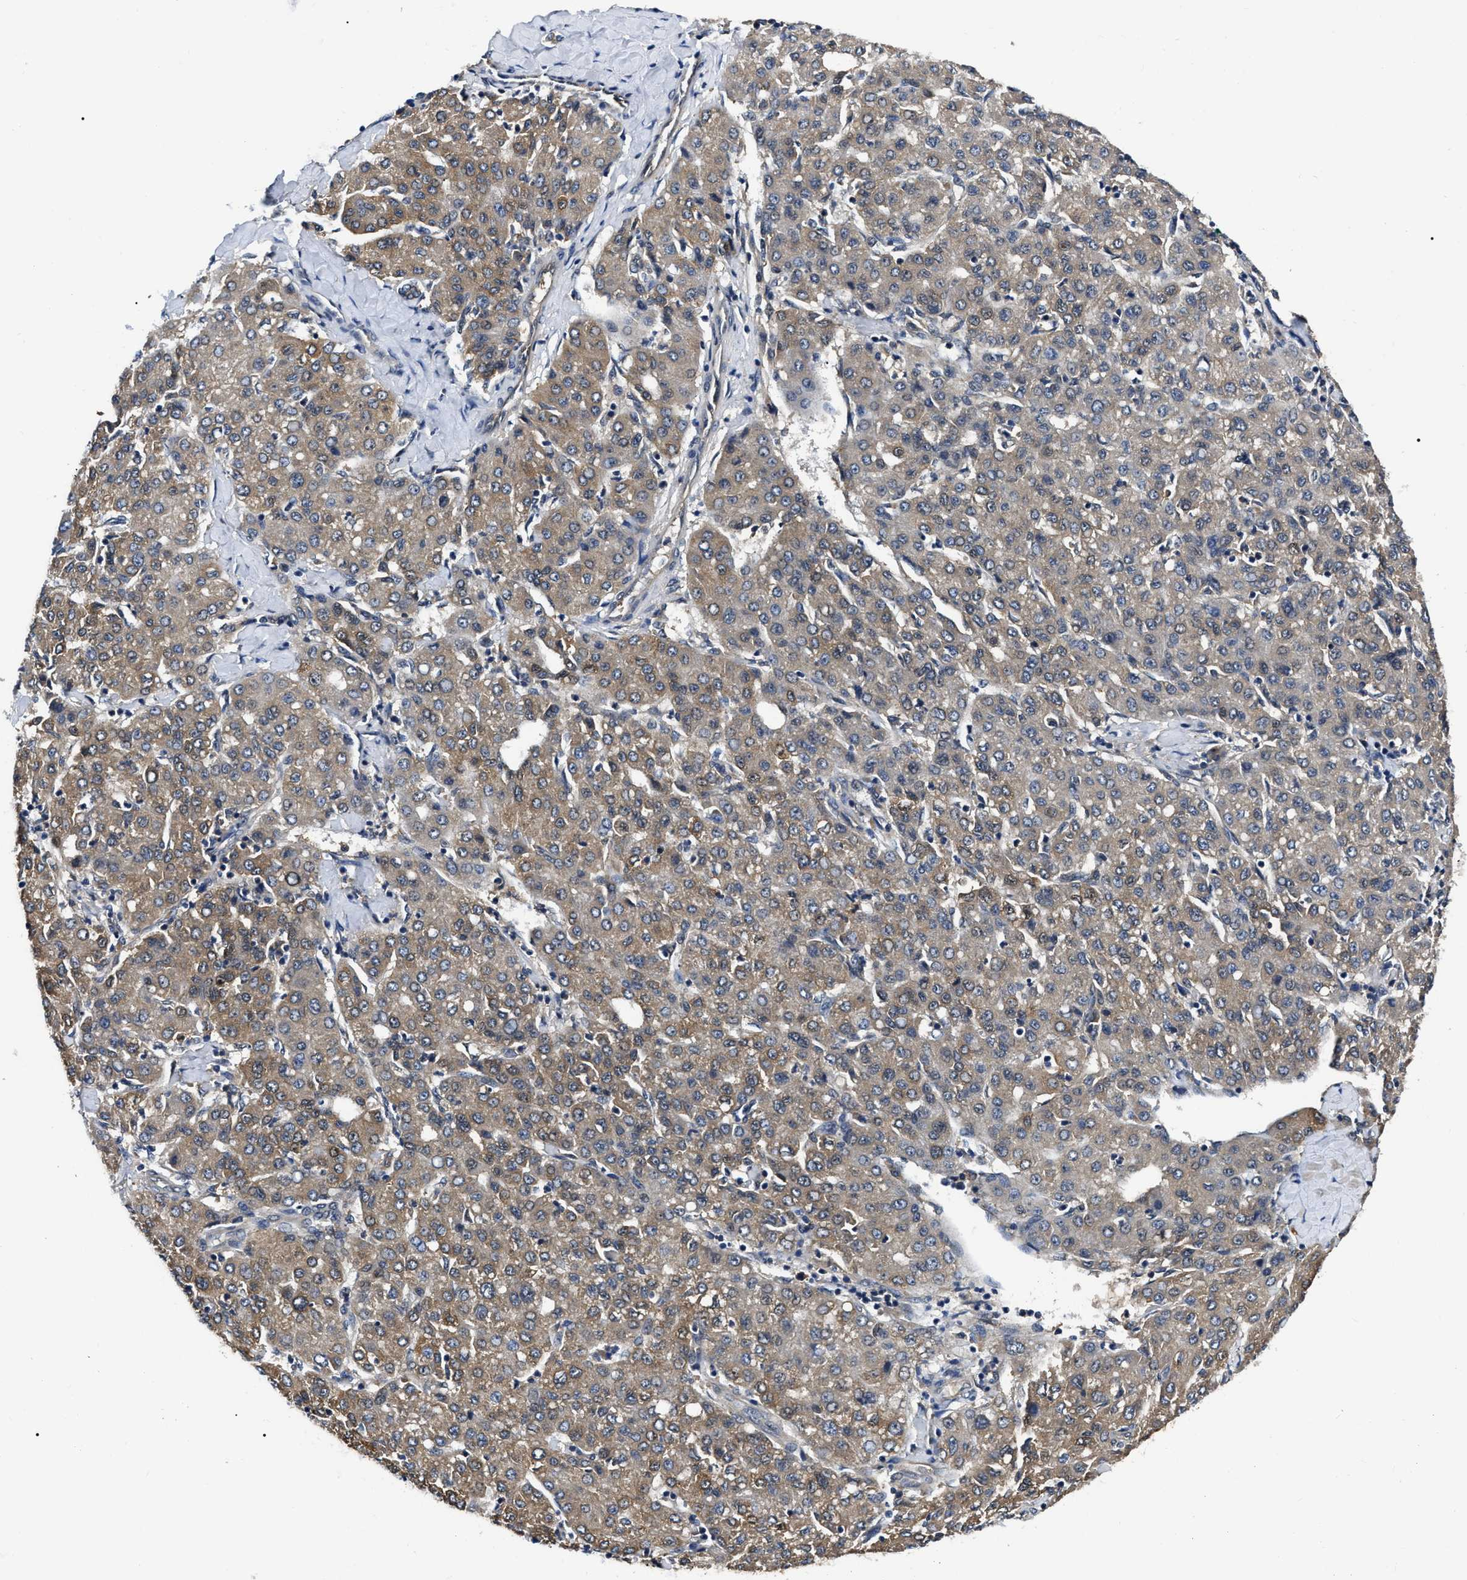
{"staining": {"intensity": "moderate", "quantity": ">75%", "location": "cytoplasmic/membranous"}, "tissue": "liver cancer", "cell_type": "Tumor cells", "image_type": "cancer", "snomed": [{"axis": "morphology", "description": "Carcinoma, Hepatocellular, NOS"}, {"axis": "topography", "description": "Liver"}], "caption": "High-power microscopy captured an IHC histopathology image of liver hepatocellular carcinoma, revealing moderate cytoplasmic/membranous staining in approximately >75% of tumor cells.", "gene": "GET4", "patient": {"sex": "male", "age": 65}}